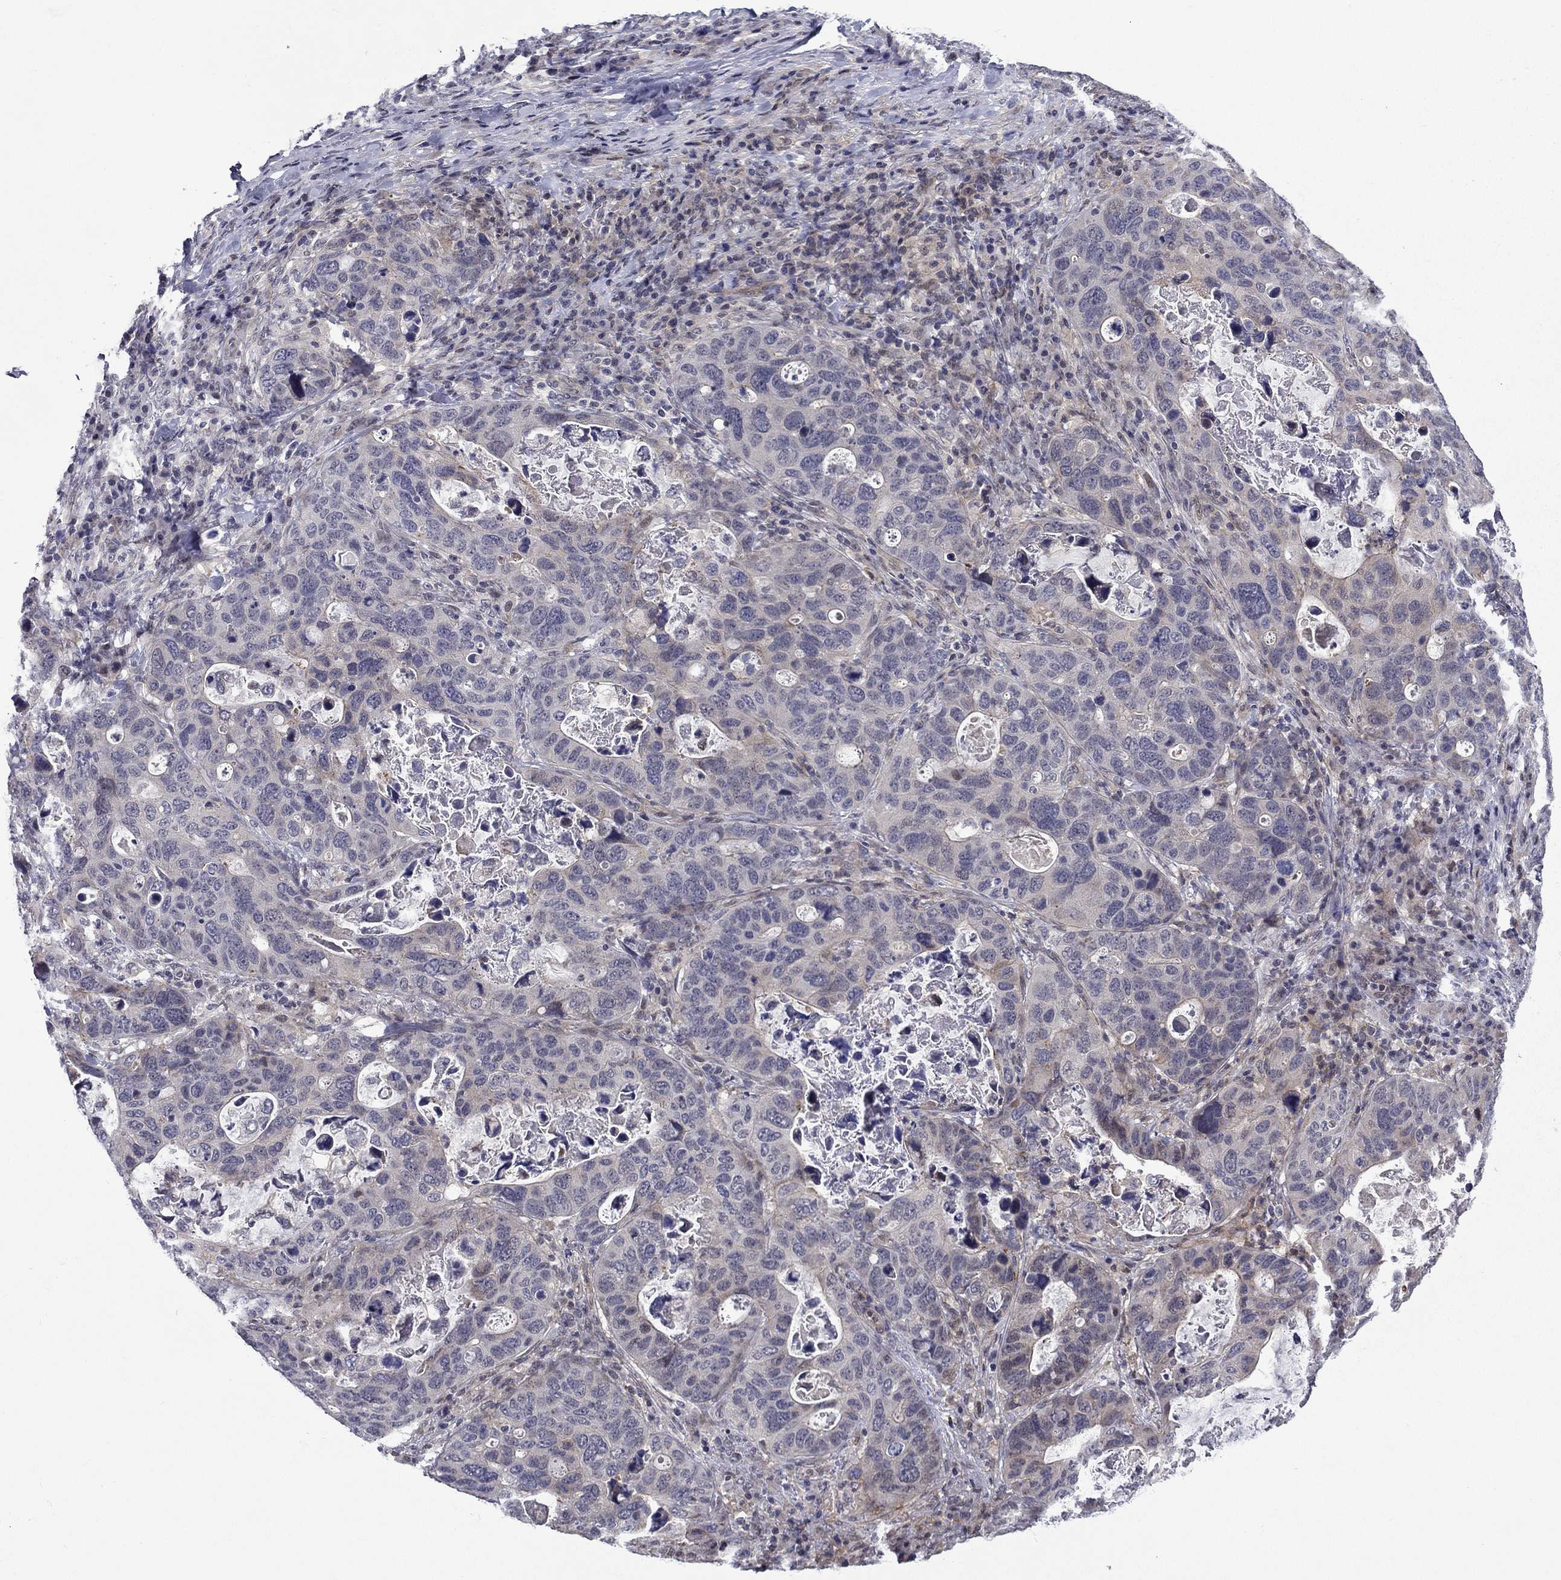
{"staining": {"intensity": "weak", "quantity": "<25%", "location": "cytoplasmic/membranous"}, "tissue": "stomach cancer", "cell_type": "Tumor cells", "image_type": "cancer", "snomed": [{"axis": "morphology", "description": "Adenocarcinoma, NOS"}, {"axis": "topography", "description": "Stomach"}], "caption": "This photomicrograph is of adenocarcinoma (stomach) stained with immunohistochemistry (IHC) to label a protein in brown with the nuclei are counter-stained blue. There is no expression in tumor cells.", "gene": "B3GAT1", "patient": {"sex": "male", "age": 54}}